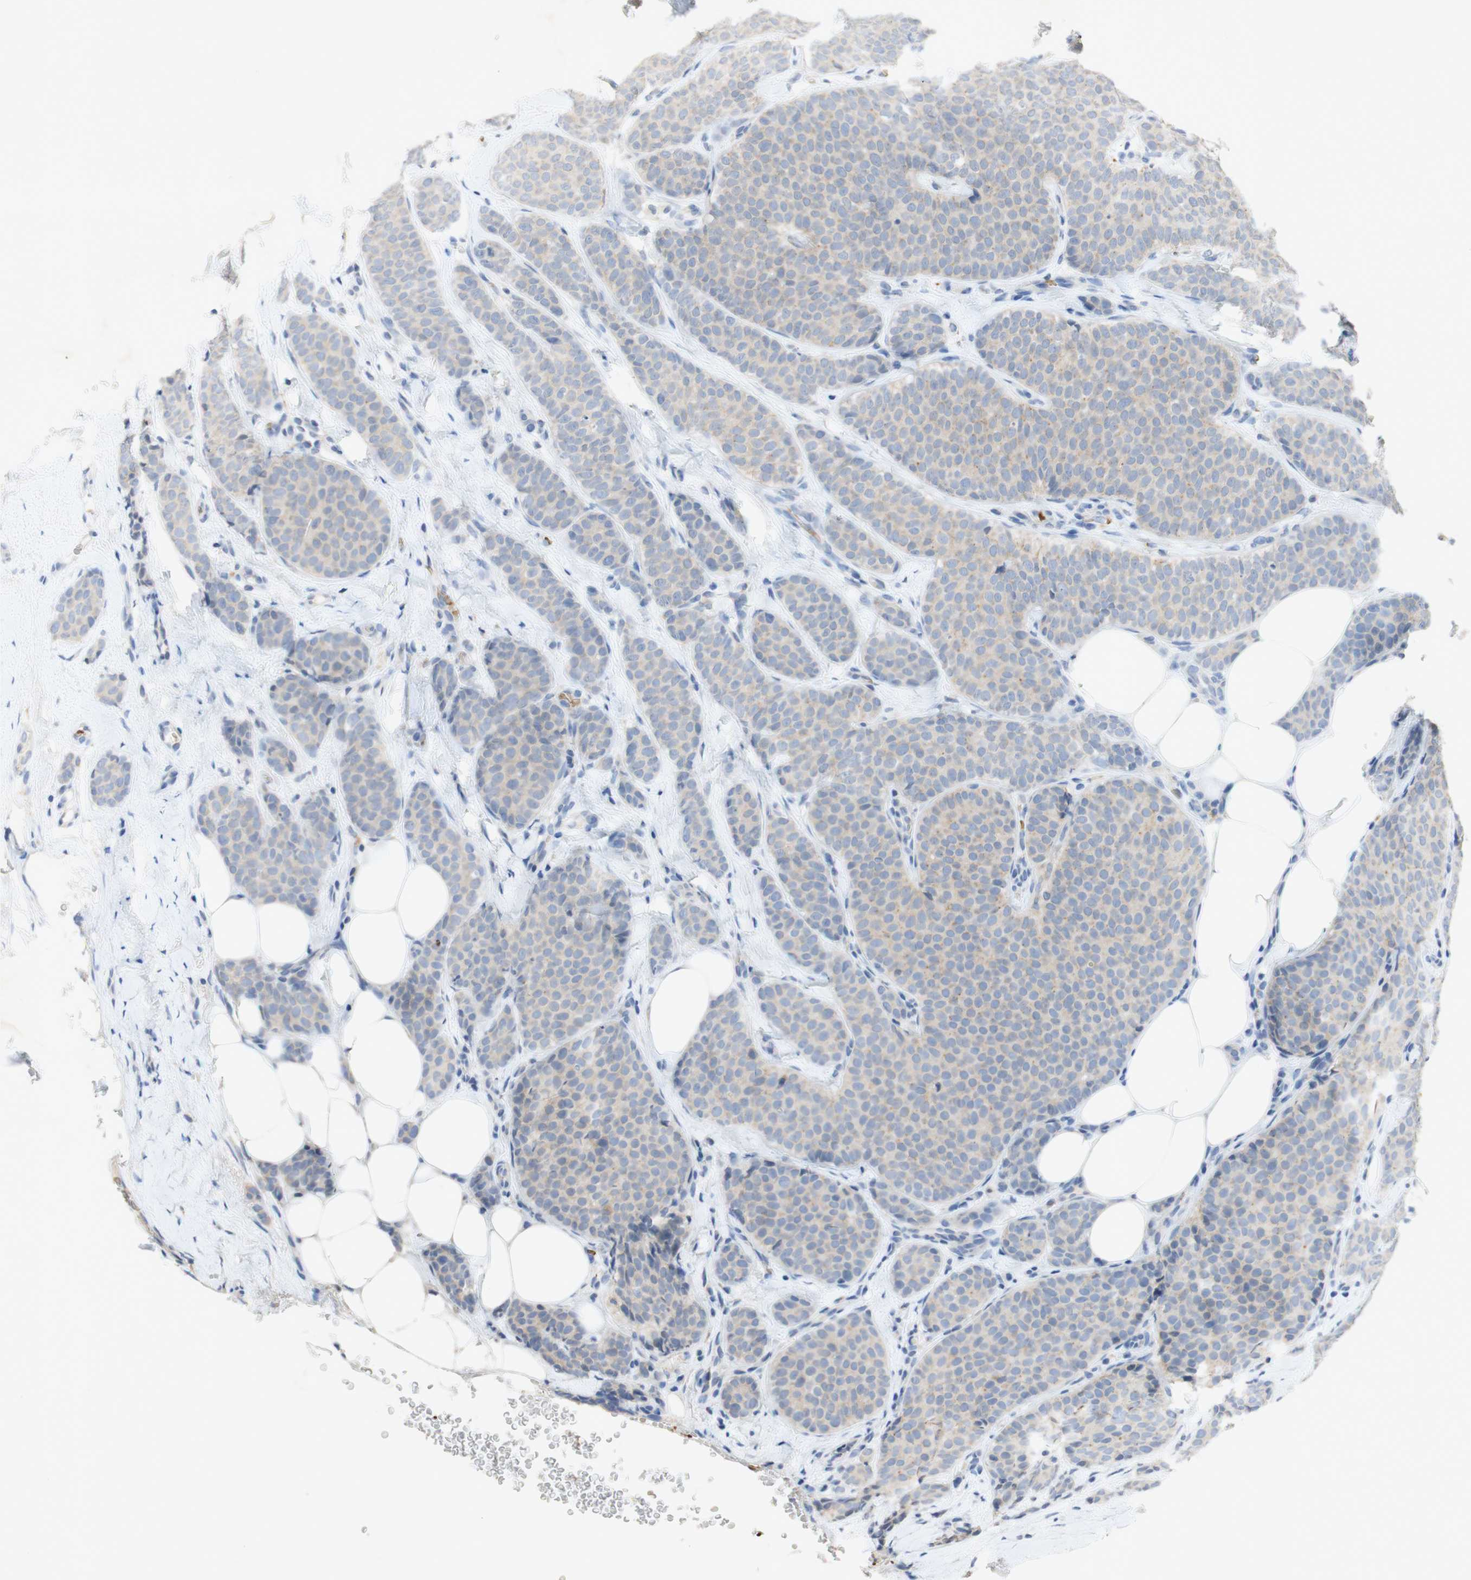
{"staining": {"intensity": "weak", "quantity": "<25%", "location": "cytoplasmic/membranous"}, "tissue": "breast cancer", "cell_type": "Tumor cells", "image_type": "cancer", "snomed": [{"axis": "morphology", "description": "Lobular carcinoma"}, {"axis": "topography", "description": "Skin"}, {"axis": "topography", "description": "Breast"}], "caption": "The photomicrograph exhibits no significant expression in tumor cells of breast cancer. (DAB IHC visualized using brightfield microscopy, high magnification).", "gene": "EPO", "patient": {"sex": "female", "age": 46}}